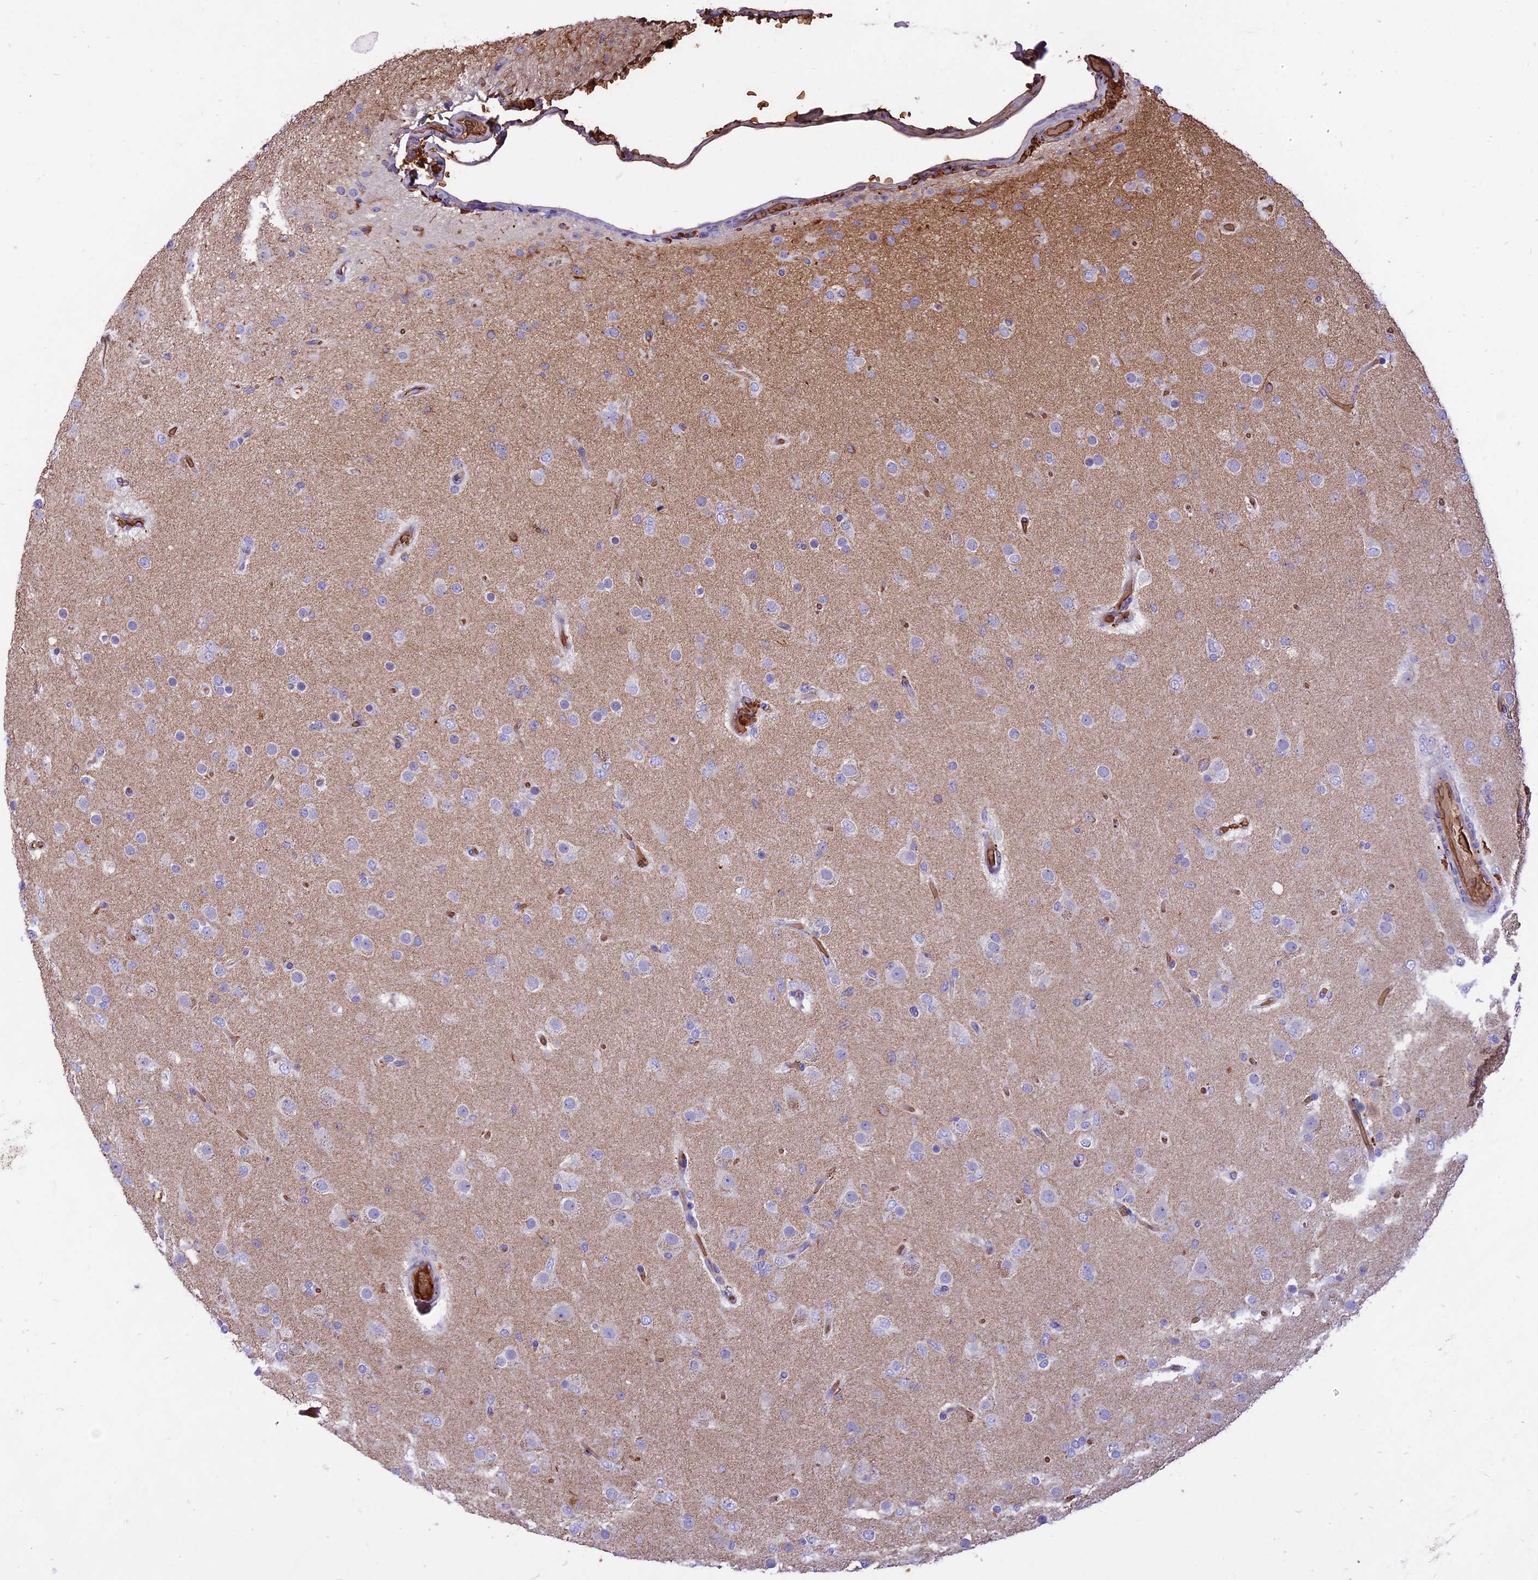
{"staining": {"intensity": "negative", "quantity": "none", "location": "none"}, "tissue": "glioma", "cell_type": "Tumor cells", "image_type": "cancer", "snomed": [{"axis": "morphology", "description": "Glioma, malignant, Low grade"}, {"axis": "topography", "description": "Brain"}], "caption": "This photomicrograph is of malignant low-grade glioma stained with immunohistochemistry (IHC) to label a protein in brown with the nuclei are counter-stained blue. There is no positivity in tumor cells.", "gene": "TTC4", "patient": {"sex": "male", "age": 65}}